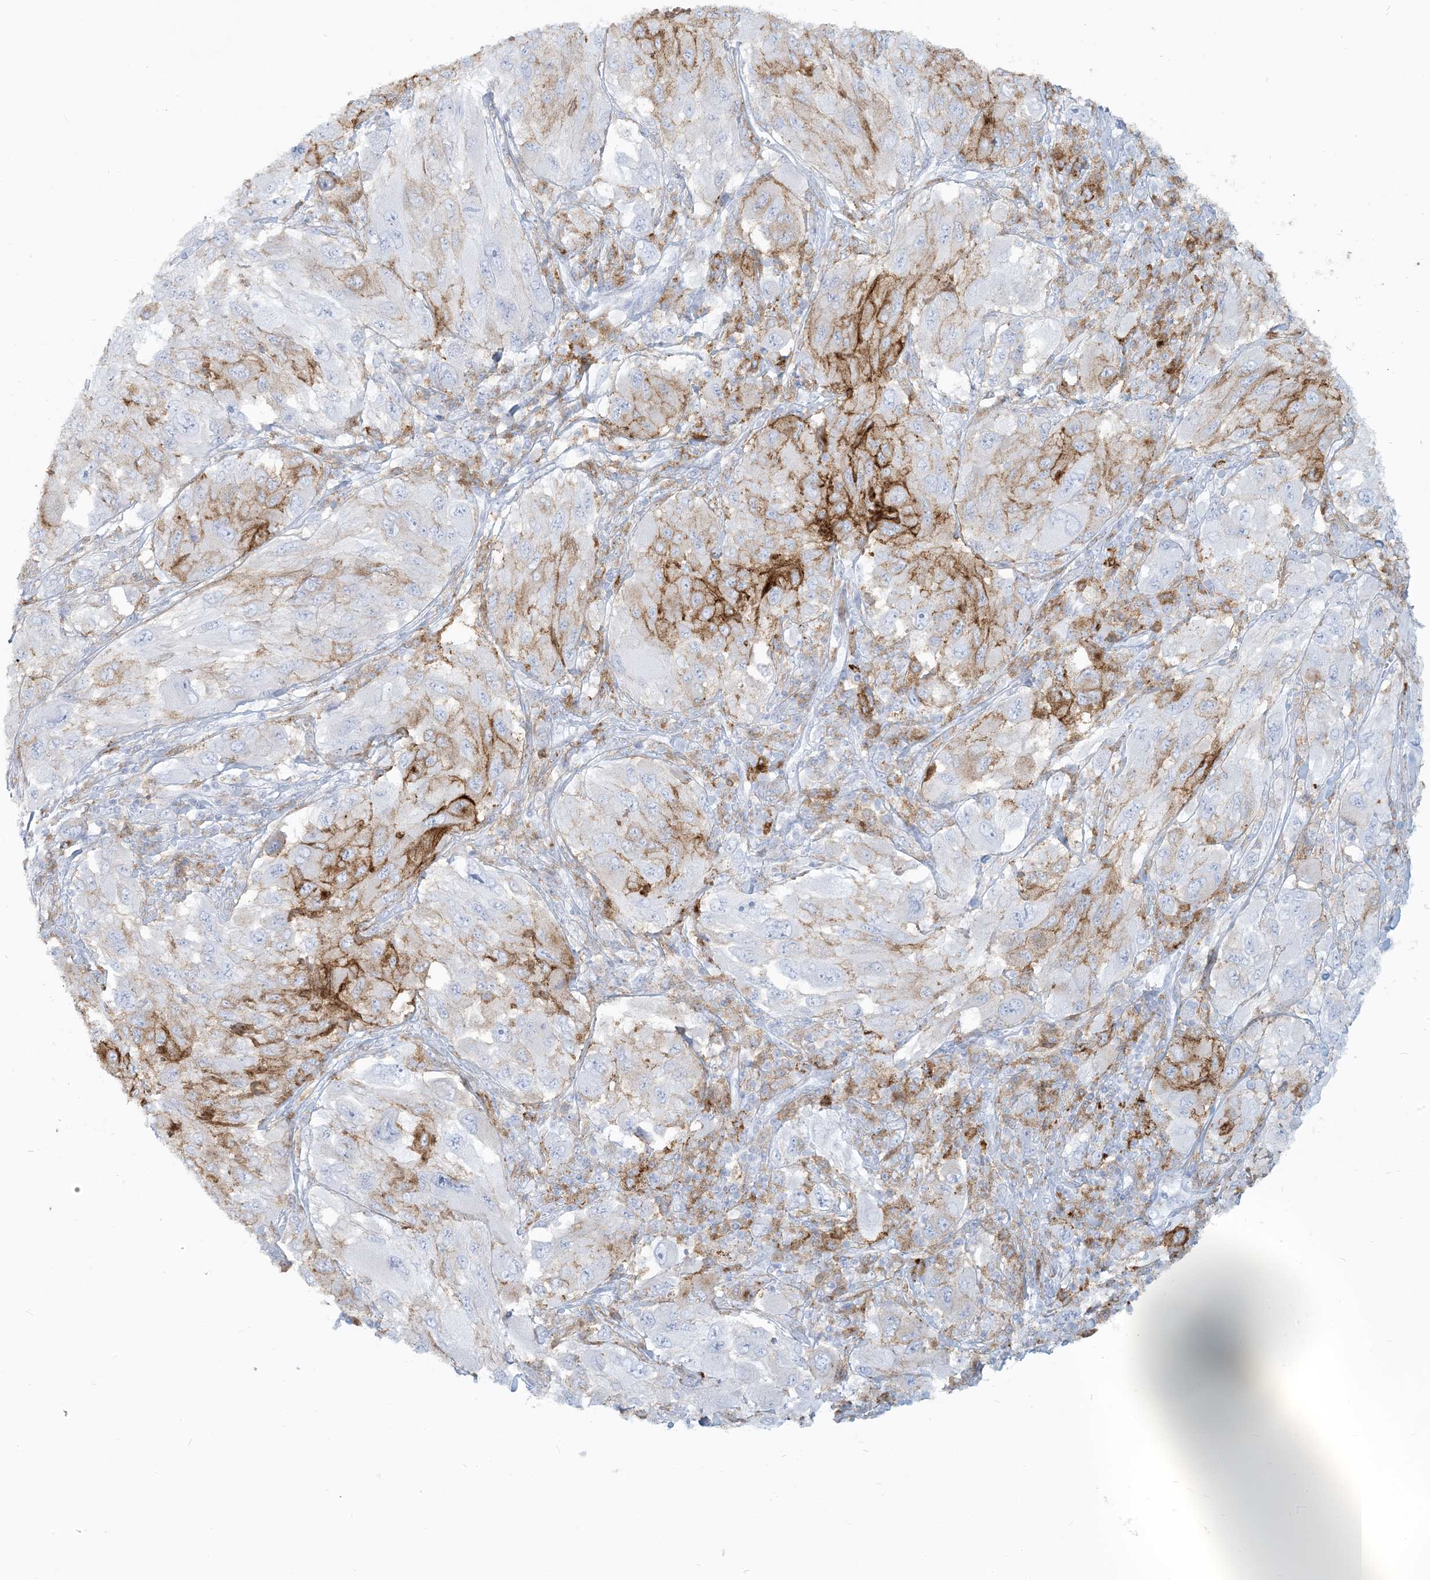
{"staining": {"intensity": "moderate", "quantity": "<25%", "location": "cytoplasmic/membranous"}, "tissue": "melanoma", "cell_type": "Tumor cells", "image_type": "cancer", "snomed": [{"axis": "morphology", "description": "Malignant melanoma, NOS"}, {"axis": "topography", "description": "Skin"}], "caption": "Moderate cytoplasmic/membranous staining for a protein is appreciated in approximately <25% of tumor cells of melanoma using IHC.", "gene": "HLA-DRB1", "patient": {"sex": "female", "age": 91}}